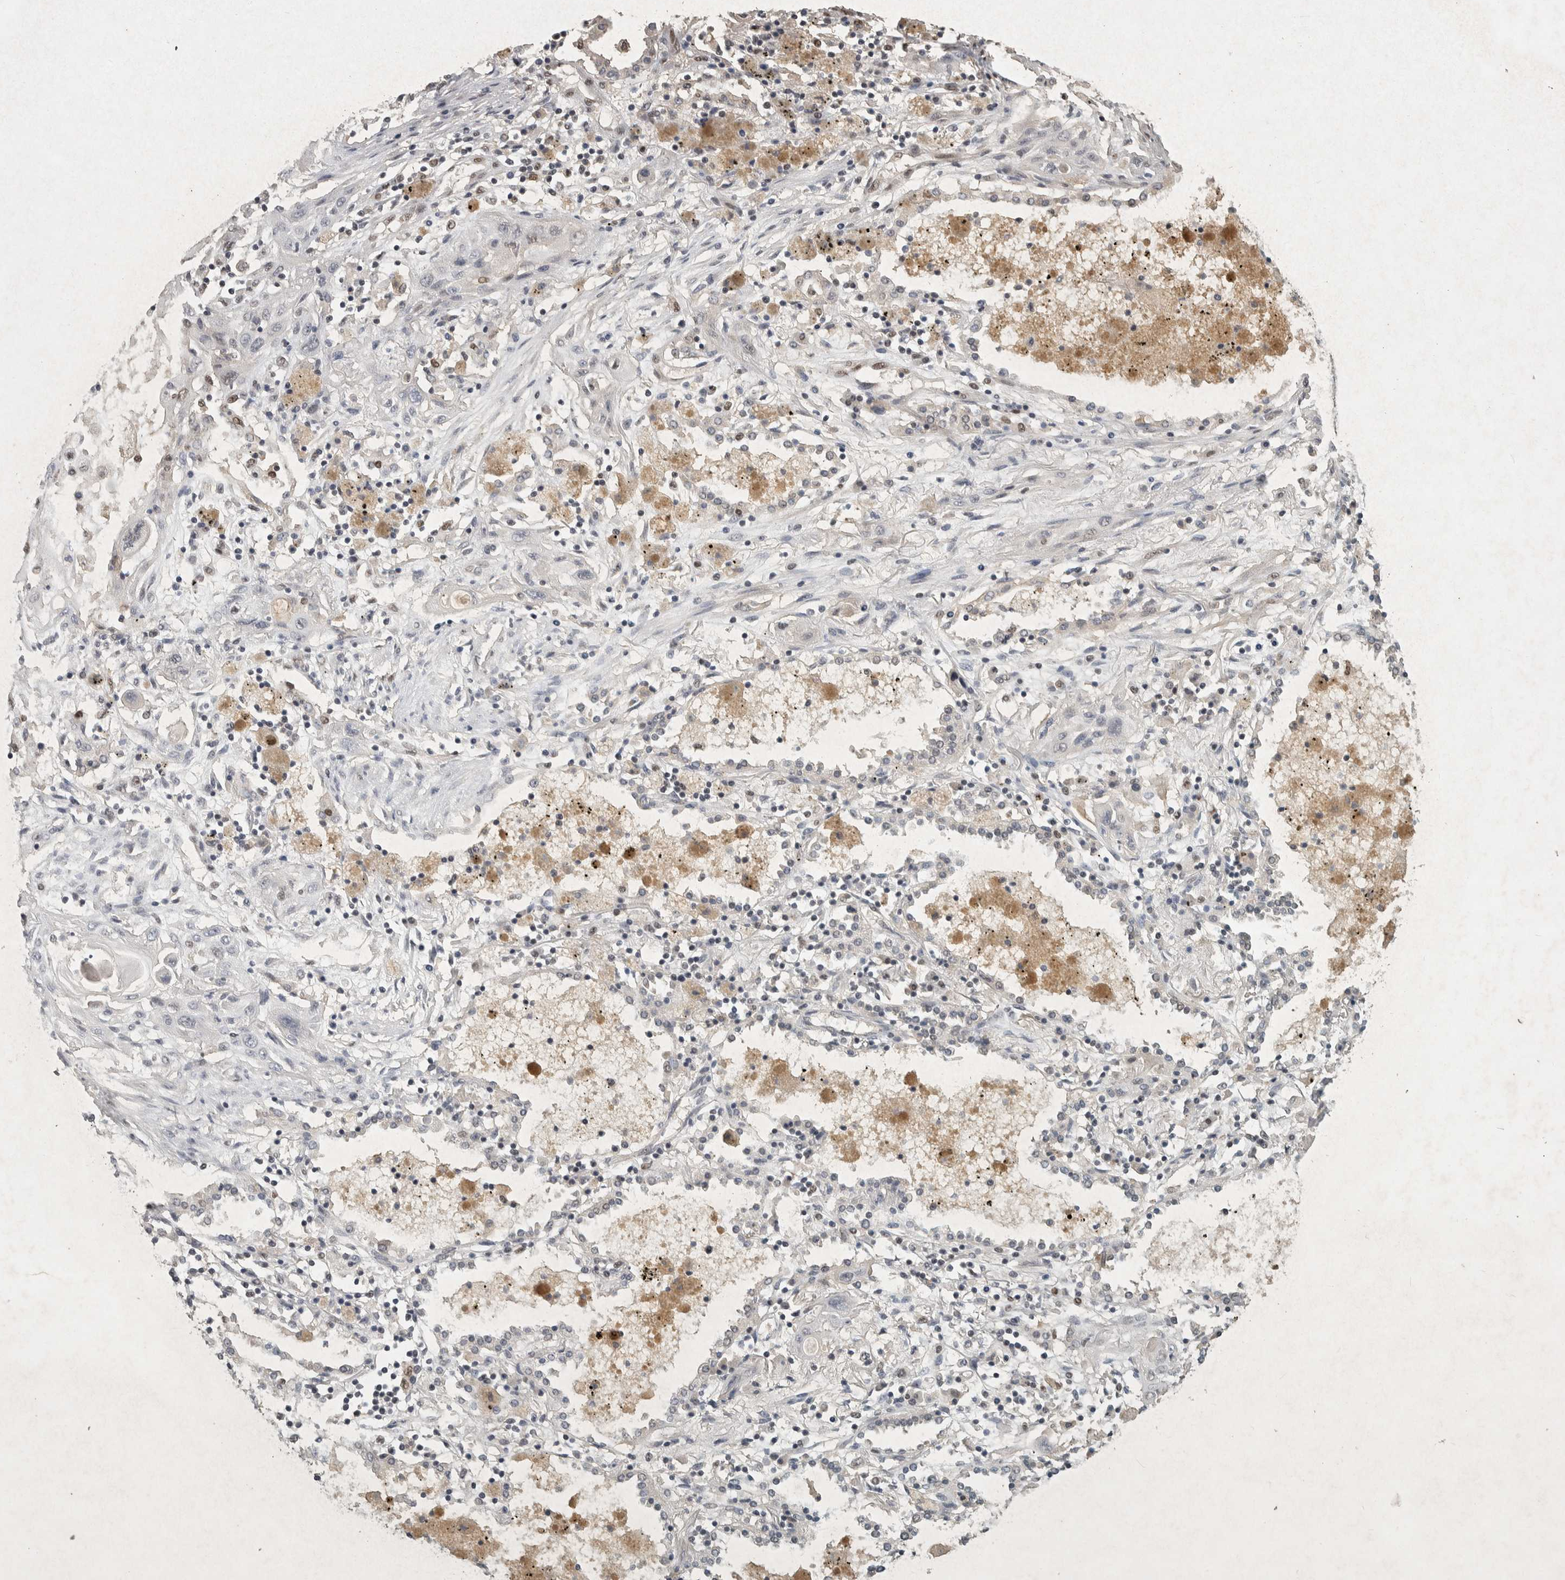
{"staining": {"intensity": "negative", "quantity": "none", "location": "none"}, "tissue": "lung cancer", "cell_type": "Tumor cells", "image_type": "cancer", "snomed": [{"axis": "morphology", "description": "Squamous cell carcinoma, NOS"}, {"axis": "topography", "description": "Lung"}], "caption": "Immunohistochemistry (IHC) of squamous cell carcinoma (lung) shows no expression in tumor cells.", "gene": "DDX42", "patient": {"sex": "female", "age": 47}}